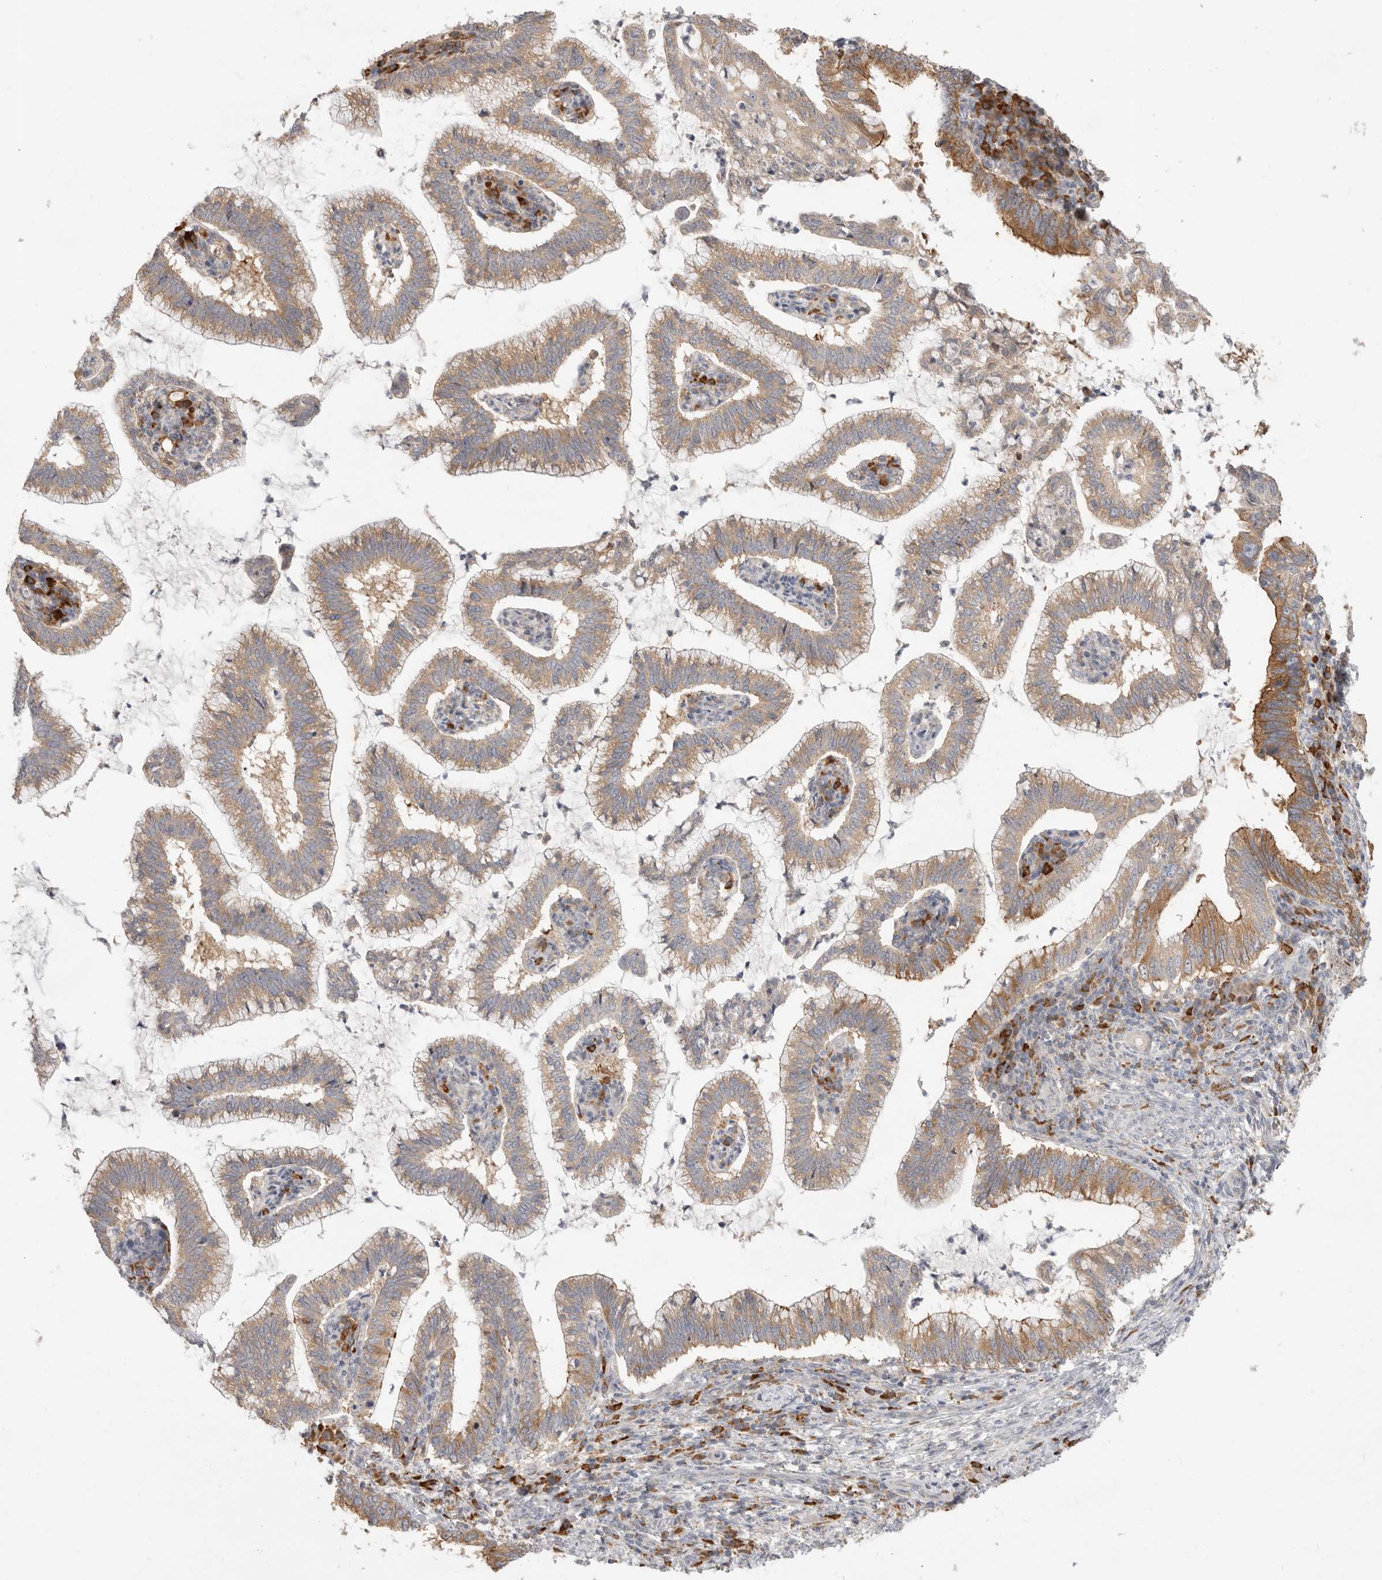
{"staining": {"intensity": "moderate", "quantity": ">75%", "location": "cytoplasmic/membranous"}, "tissue": "cervical cancer", "cell_type": "Tumor cells", "image_type": "cancer", "snomed": [{"axis": "morphology", "description": "Adenocarcinoma, NOS"}, {"axis": "topography", "description": "Cervix"}], "caption": "Adenocarcinoma (cervical) stained for a protein demonstrates moderate cytoplasmic/membranous positivity in tumor cells.", "gene": "USH1C", "patient": {"sex": "female", "age": 36}}